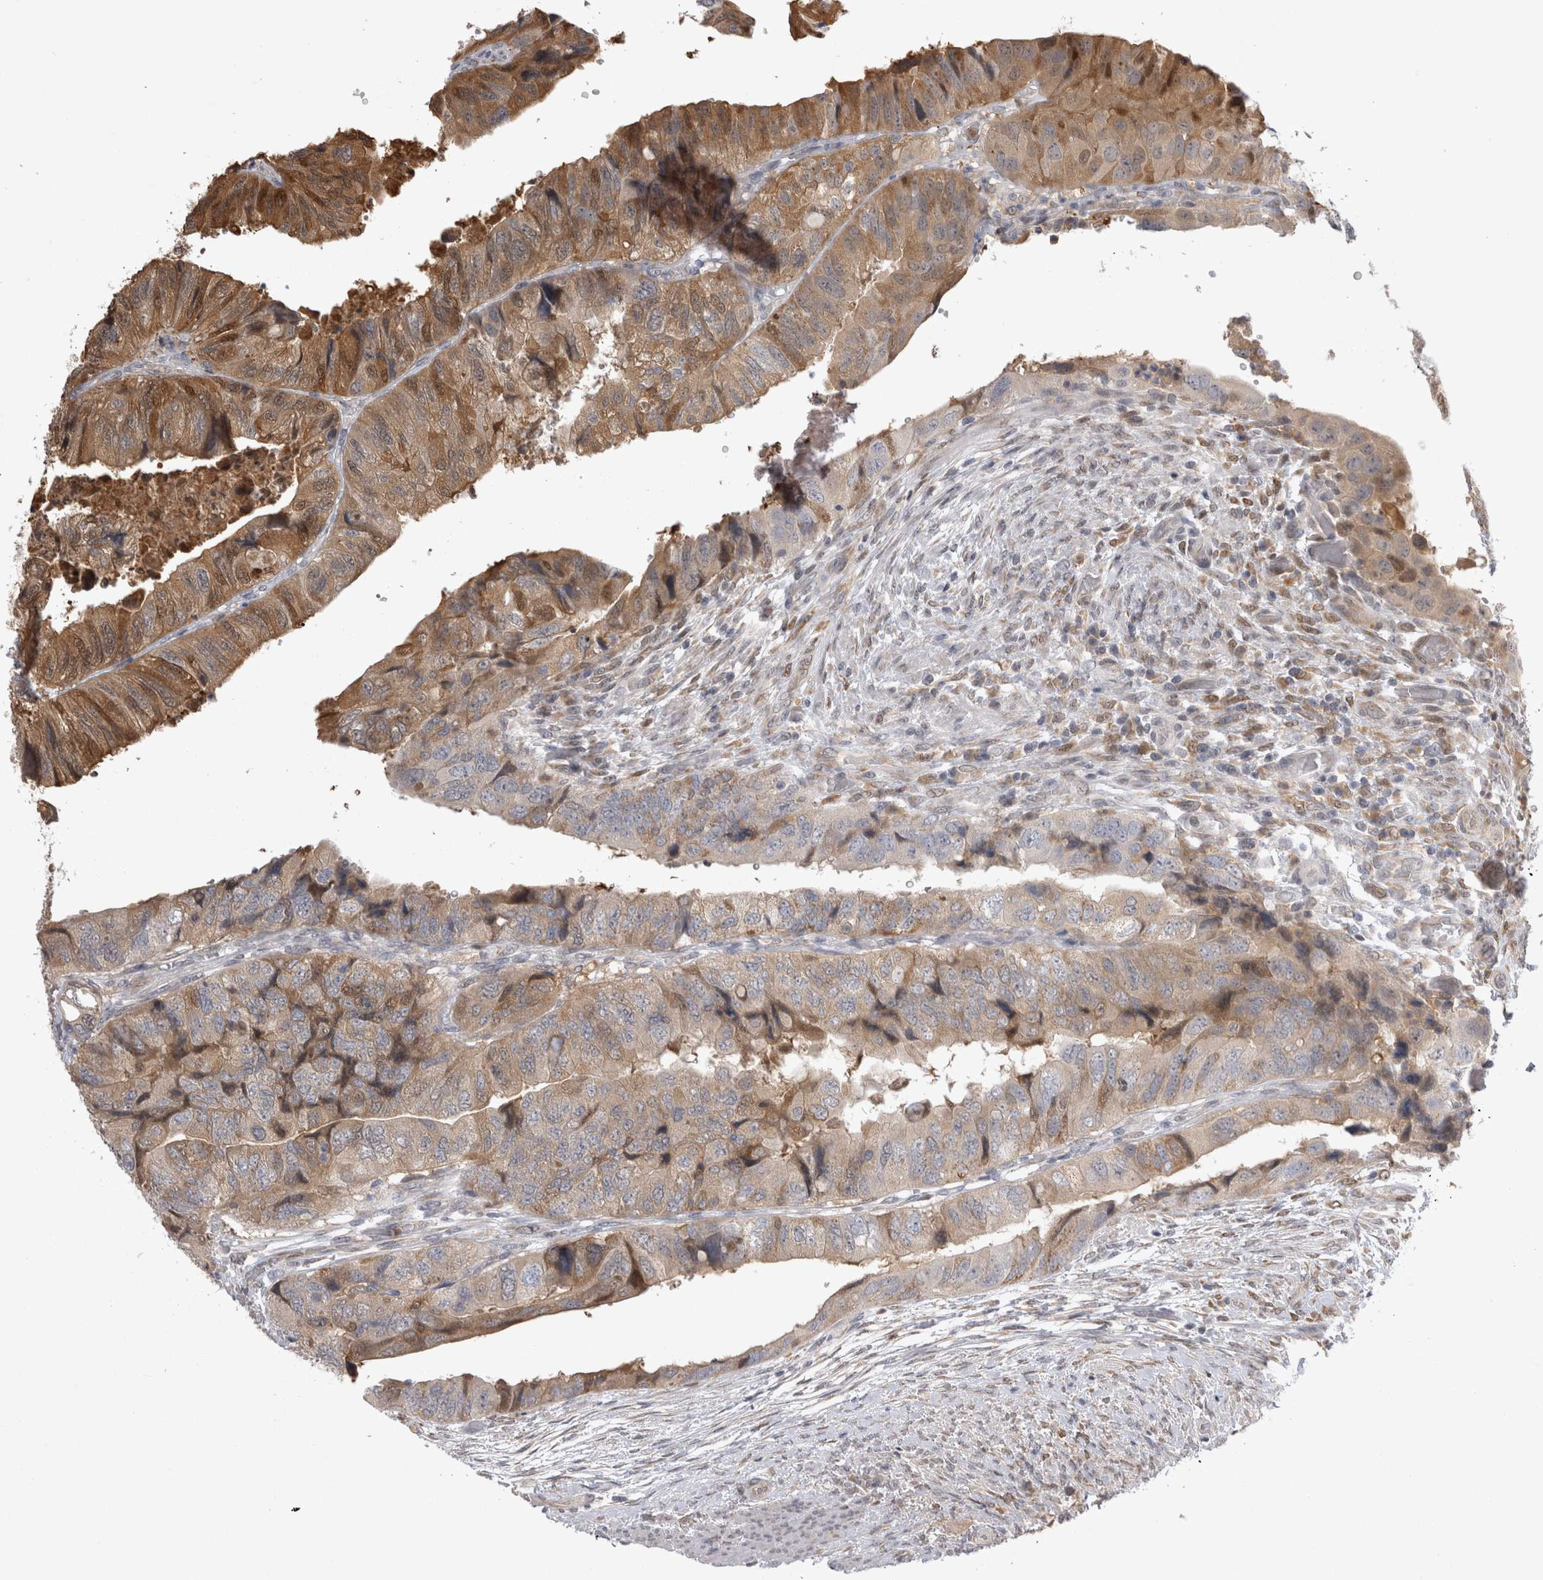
{"staining": {"intensity": "moderate", "quantity": ">75%", "location": "cytoplasmic/membranous"}, "tissue": "colorectal cancer", "cell_type": "Tumor cells", "image_type": "cancer", "snomed": [{"axis": "morphology", "description": "Adenocarcinoma, NOS"}, {"axis": "topography", "description": "Rectum"}], "caption": "A brown stain shows moderate cytoplasmic/membranous positivity of a protein in colorectal adenocarcinoma tumor cells.", "gene": "CHIC2", "patient": {"sex": "male", "age": 63}}